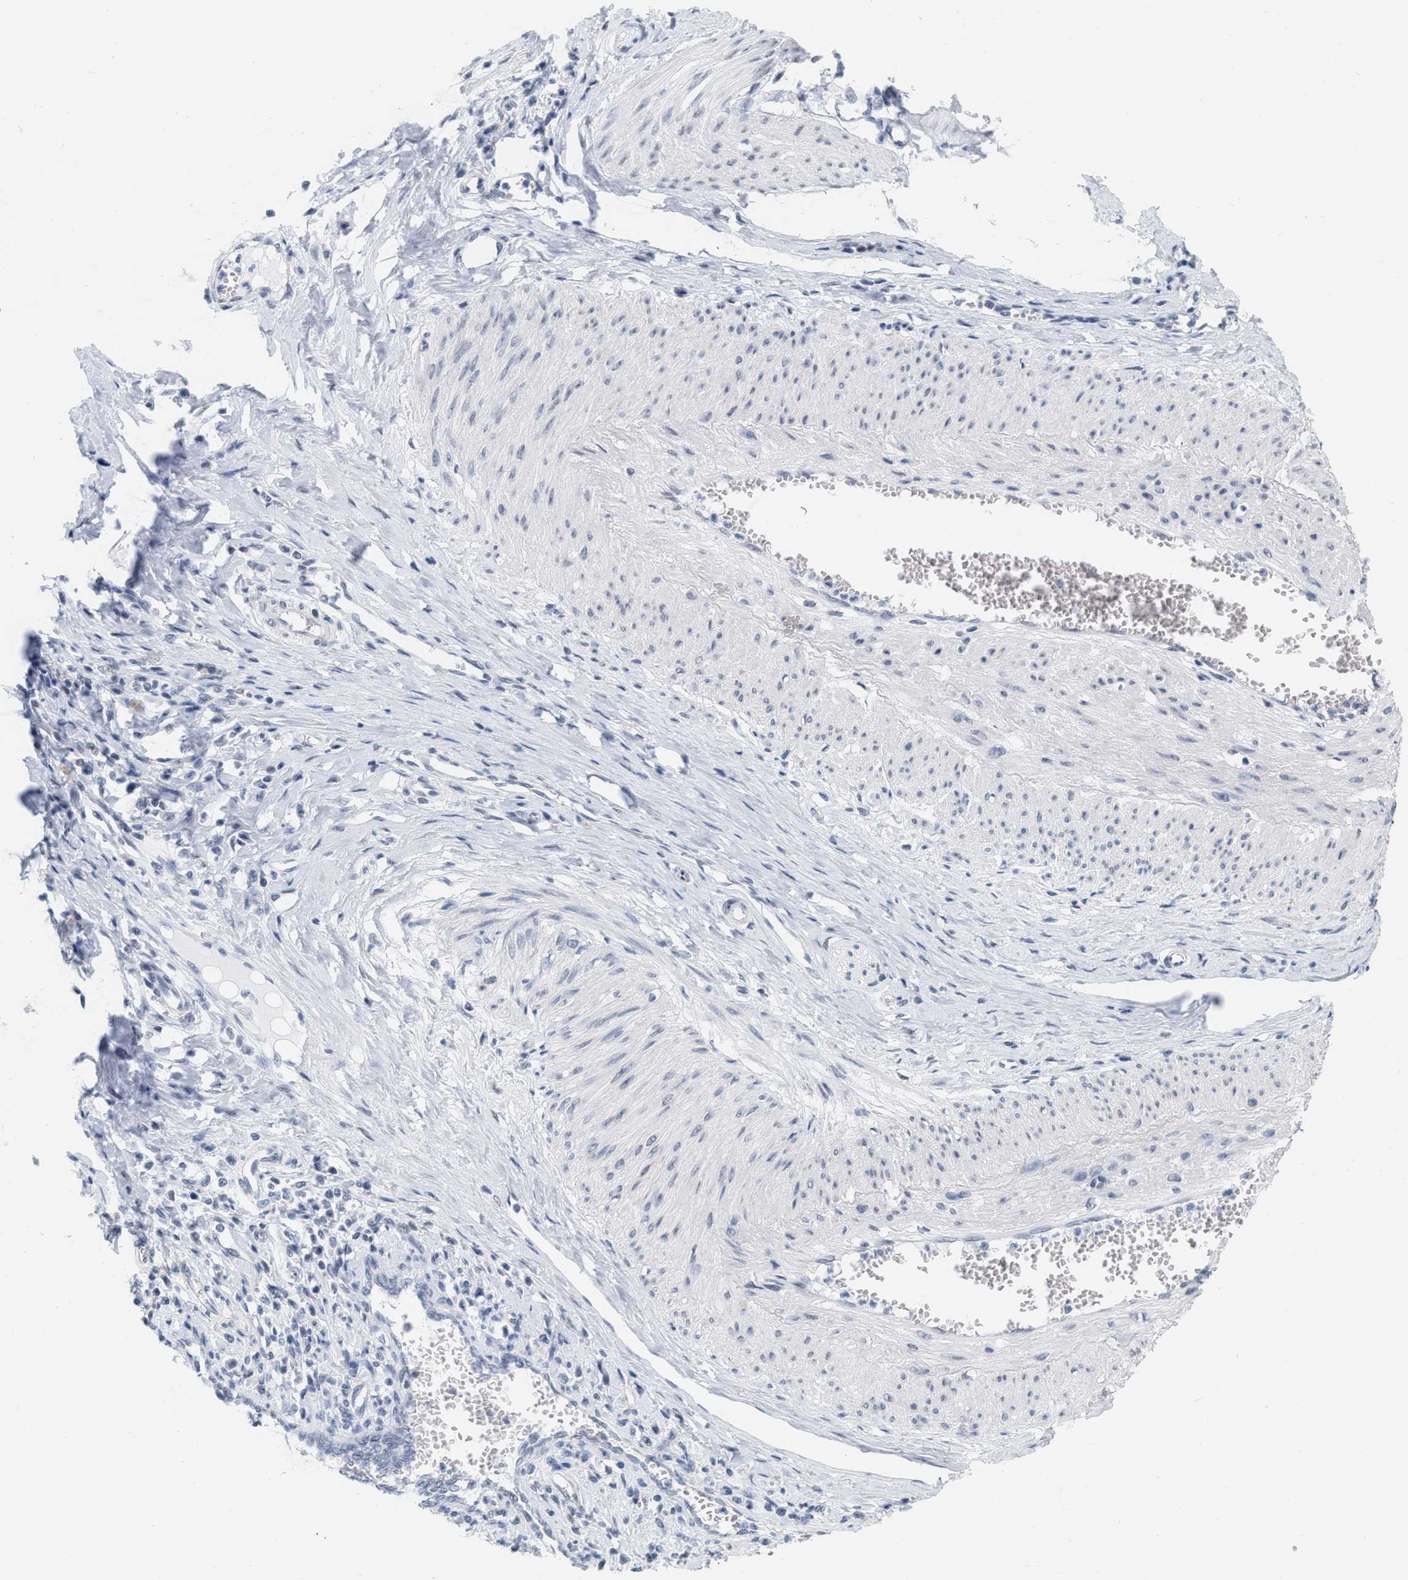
{"staining": {"intensity": "weak", "quantity": "<25%", "location": "nuclear"}, "tissue": "cervical cancer", "cell_type": "Tumor cells", "image_type": "cancer", "snomed": [{"axis": "morphology", "description": "Squamous cell carcinoma, NOS"}, {"axis": "topography", "description": "Cervix"}], "caption": "IHC image of neoplastic tissue: human cervical cancer stained with DAB (3,3'-diaminobenzidine) exhibits no significant protein staining in tumor cells. Nuclei are stained in blue.", "gene": "XIRP1", "patient": {"sex": "female", "age": 35}}